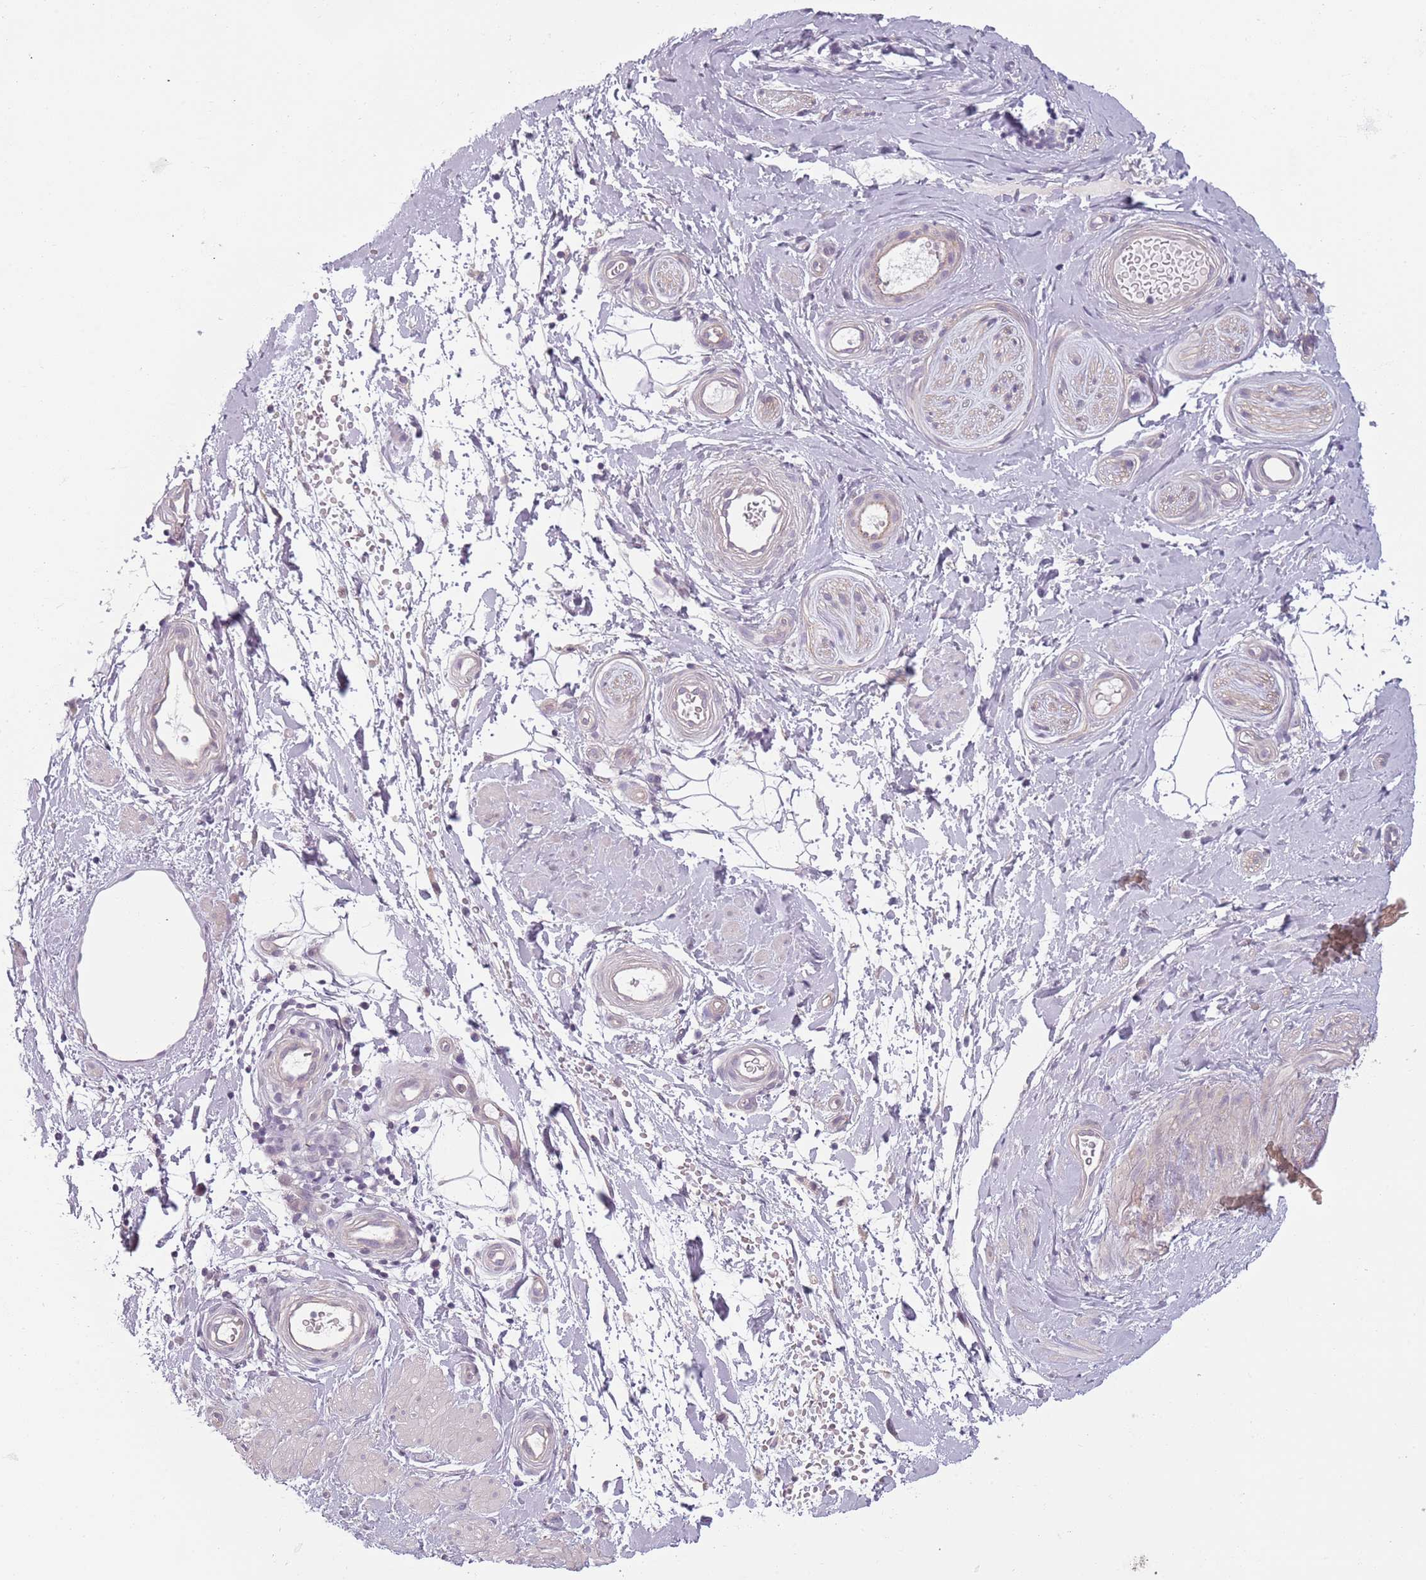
{"staining": {"intensity": "negative", "quantity": "none", "location": "none"}, "tissue": "adipose tissue", "cell_type": "Adipocytes", "image_type": "normal", "snomed": [{"axis": "morphology", "description": "Normal tissue, NOS"}, {"axis": "topography", "description": "Soft tissue"}, {"axis": "topography", "description": "Vascular tissue"}], "caption": "A high-resolution photomicrograph shows immunohistochemistry staining of normal adipose tissue, which displays no significant positivity in adipocytes. (DAB (3,3'-diaminobenzidine) immunohistochemistry with hematoxylin counter stain).", "gene": "TLCD2", "patient": {"sex": "male", "age": 41}}